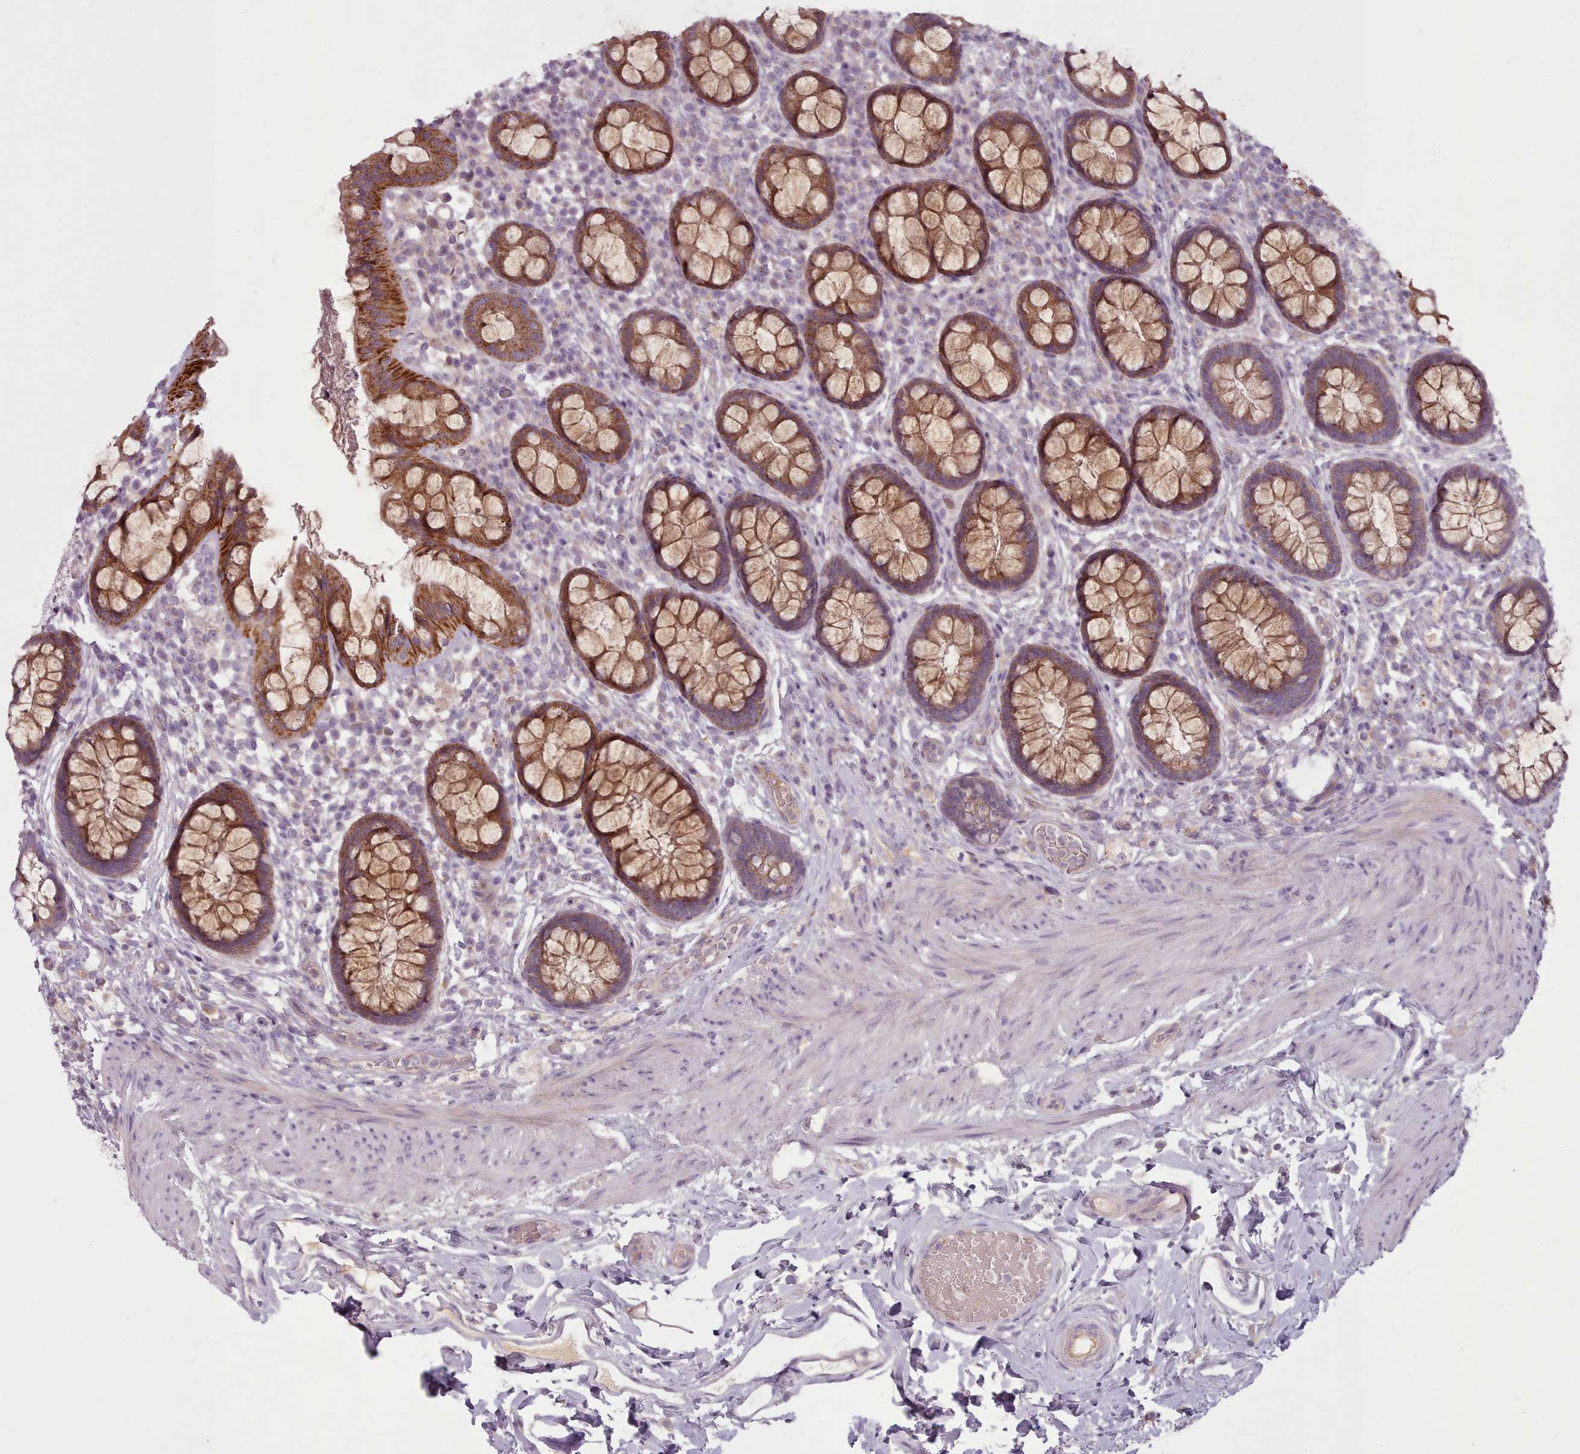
{"staining": {"intensity": "strong", "quantity": ">75%", "location": "cytoplasmic/membranous"}, "tissue": "rectum", "cell_type": "Glandular cells", "image_type": "normal", "snomed": [{"axis": "morphology", "description": "Normal tissue, NOS"}, {"axis": "topography", "description": "Rectum"}, {"axis": "topography", "description": "Peripheral nerve tissue"}], "caption": "DAB (3,3'-diaminobenzidine) immunohistochemical staining of benign human rectum displays strong cytoplasmic/membranous protein staining in about >75% of glandular cells. (DAB IHC with brightfield microscopy, high magnification).", "gene": "LAPTM5", "patient": {"sex": "female", "age": 69}}